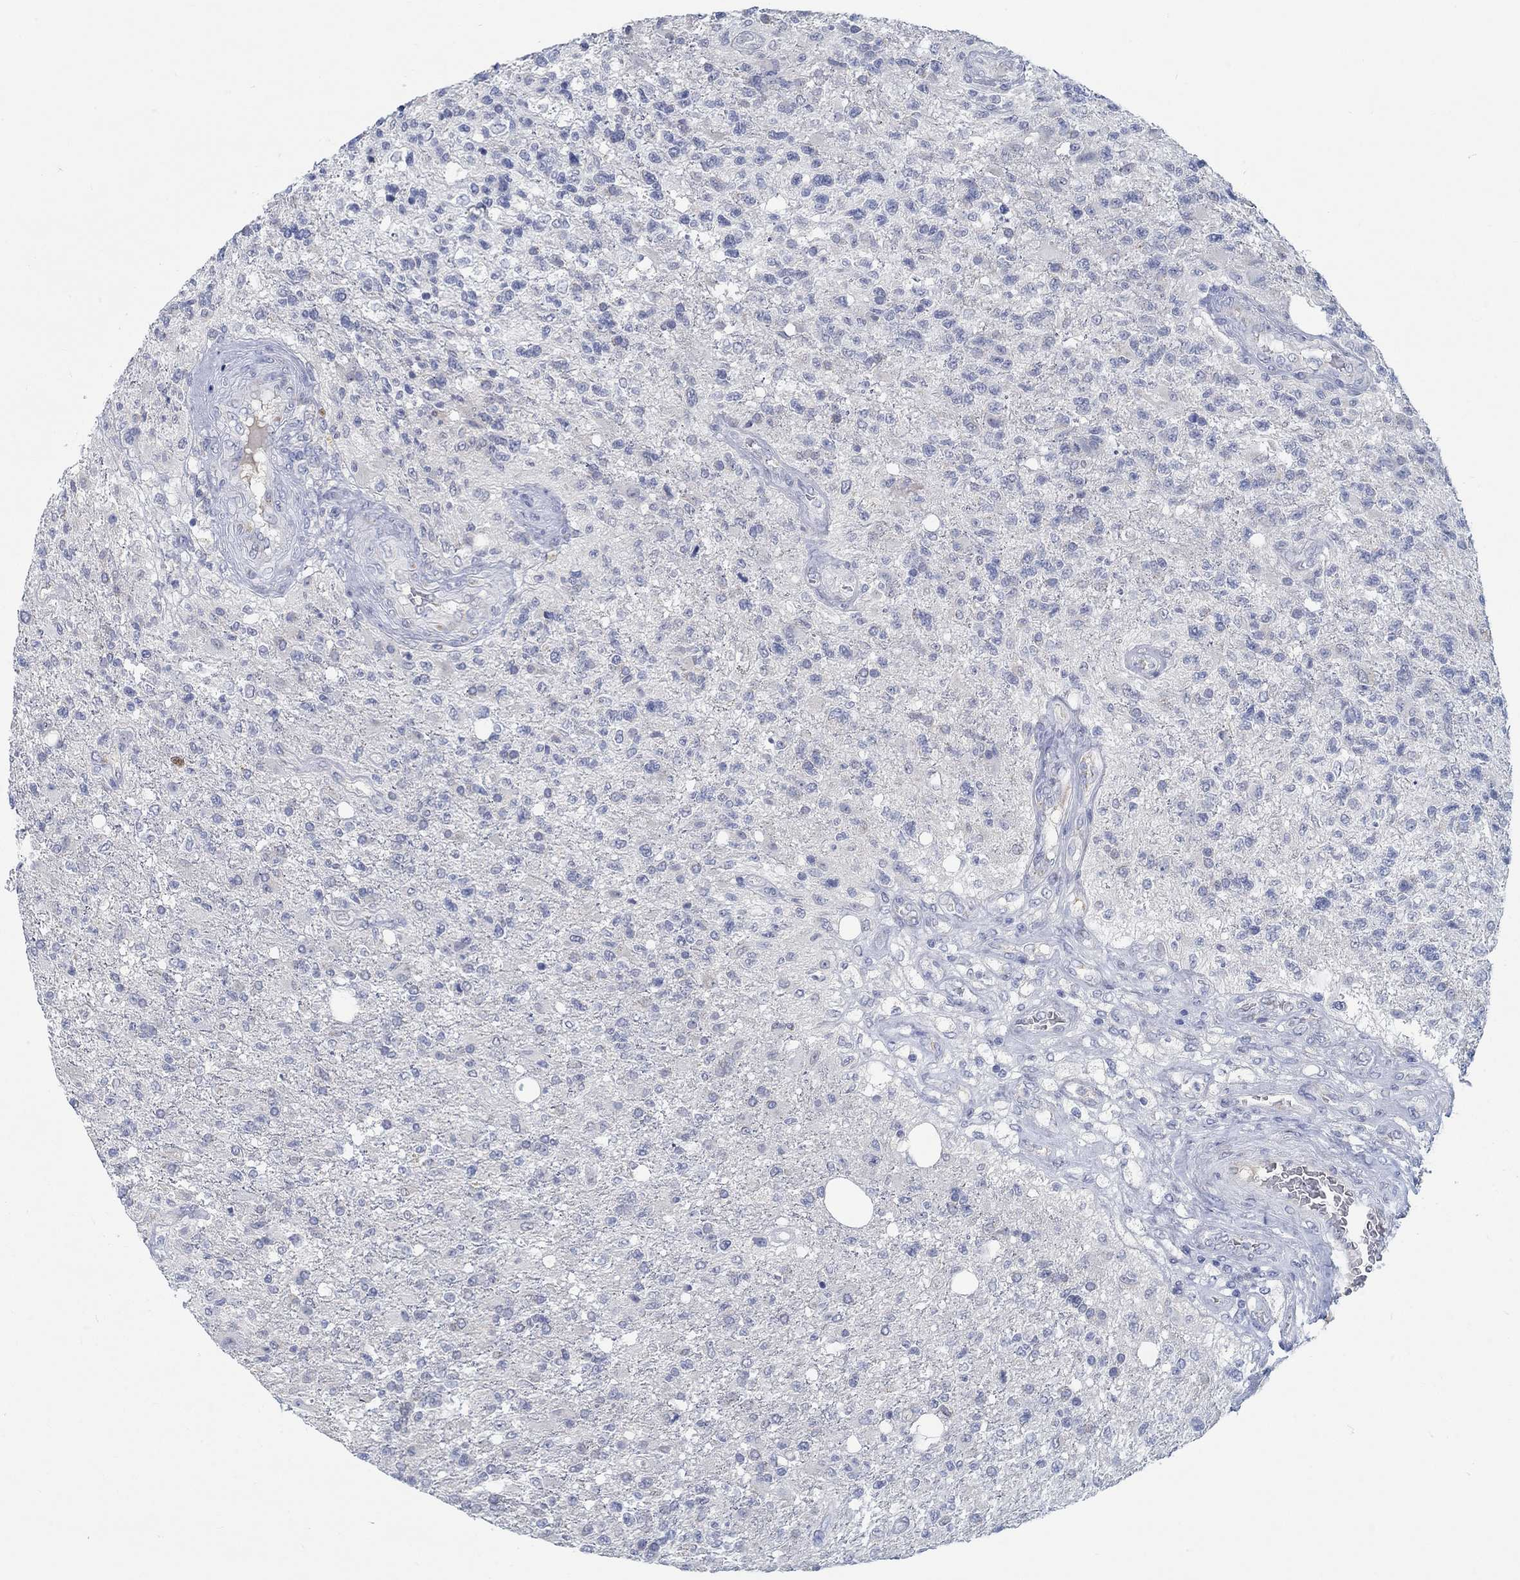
{"staining": {"intensity": "negative", "quantity": "none", "location": "none"}, "tissue": "glioma", "cell_type": "Tumor cells", "image_type": "cancer", "snomed": [{"axis": "morphology", "description": "Glioma, malignant, High grade"}, {"axis": "topography", "description": "Brain"}], "caption": "This is a histopathology image of IHC staining of malignant glioma (high-grade), which shows no positivity in tumor cells.", "gene": "TEKT4", "patient": {"sex": "male", "age": 56}}